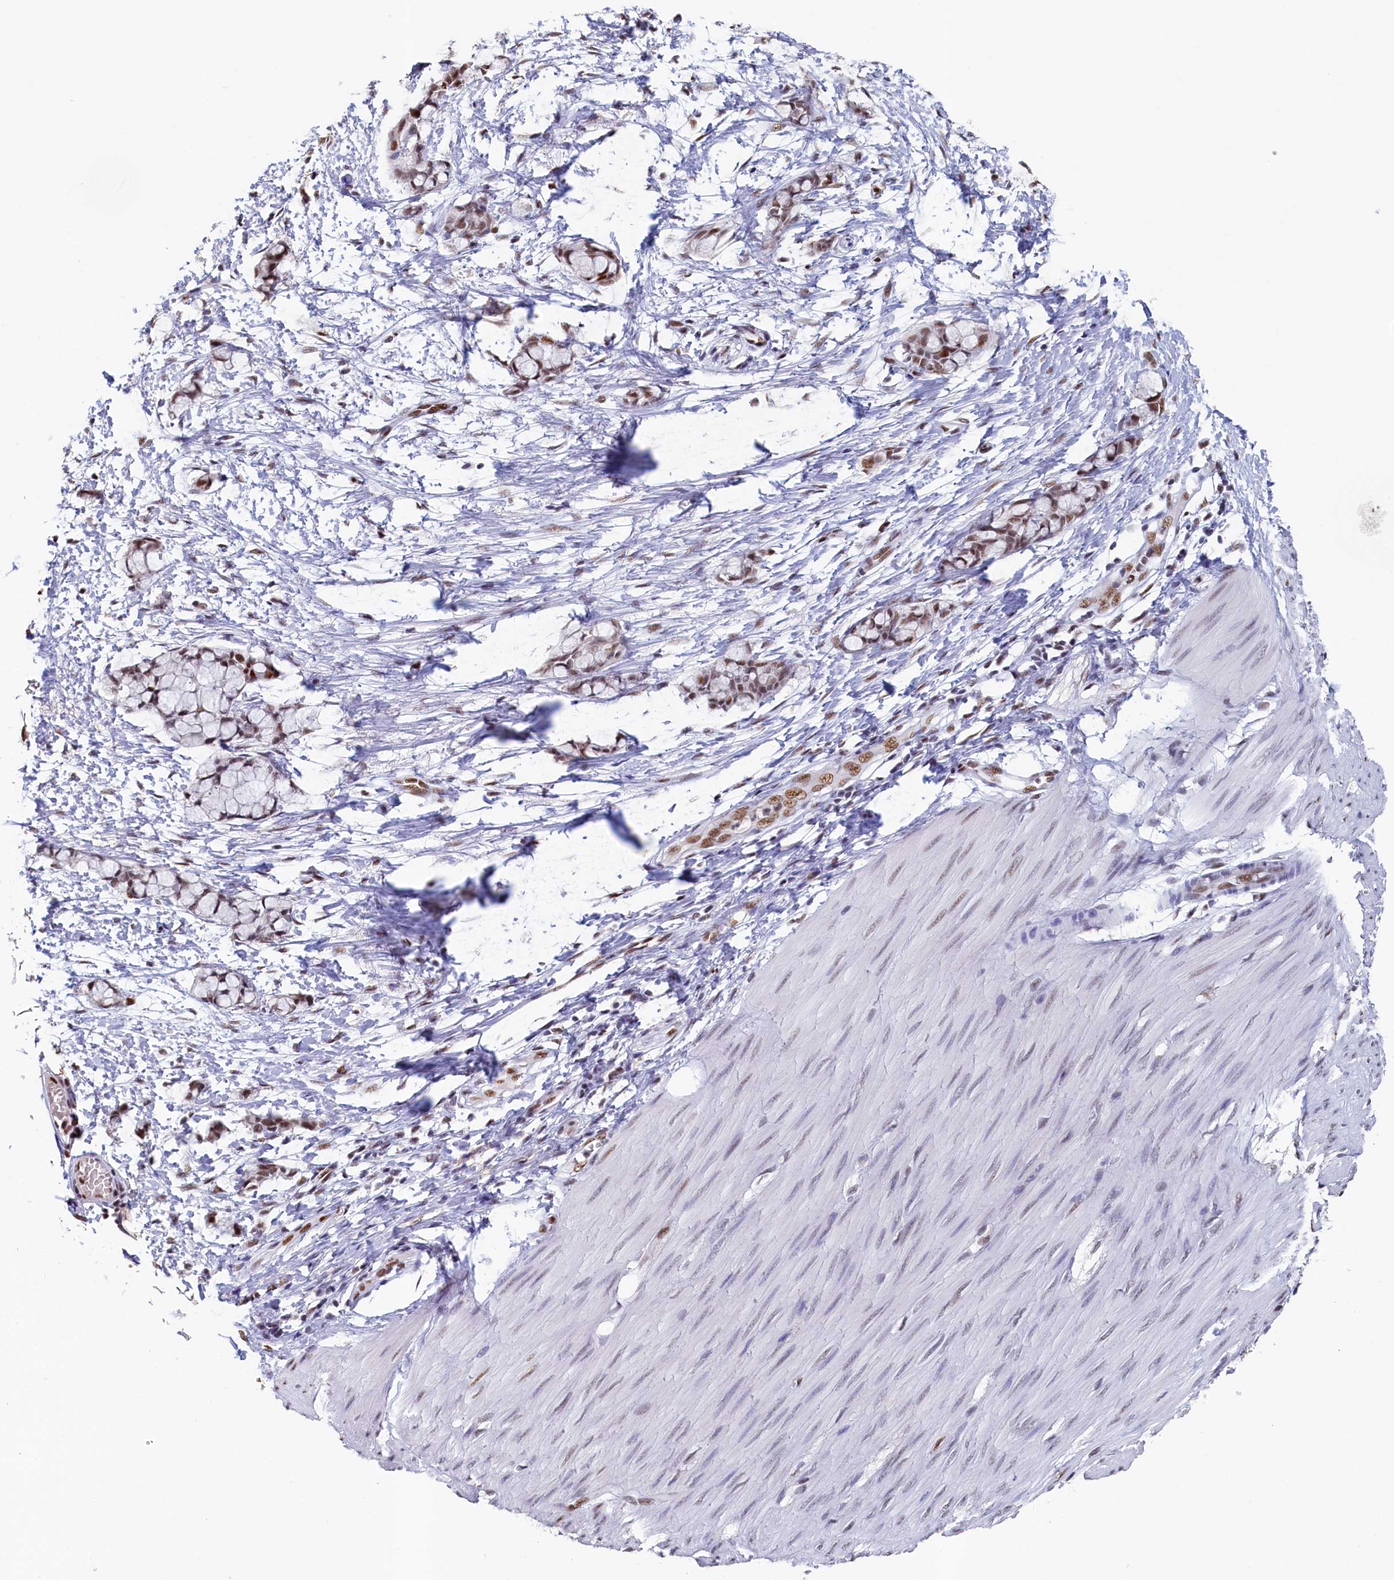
{"staining": {"intensity": "weak", "quantity": "<25%", "location": "nuclear"}, "tissue": "smooth muscle", "cell_type": "Smooth muscle cells", "image_type": "normal", "snomed": [{"axis": "morphology", "description": "Normal tissue, NOS"}, {"axis": "morphology", "description": "Adenocarcinoma, NOS"}, {"axis": "topography", "description": "Colon"}, {"axis": "topography", "description": "Peripheral nerve tissue"}], "caption": "The photomicrograph displays no staining of smooth muscle cells in unremarkable smooth muscle. (DAB (3,3'-diaminobenzidine) IHC visualized using brightfield microscopy, high magnification).", "gene": "MOSPD3", "patient": {"sex": "male", "age": 14}}